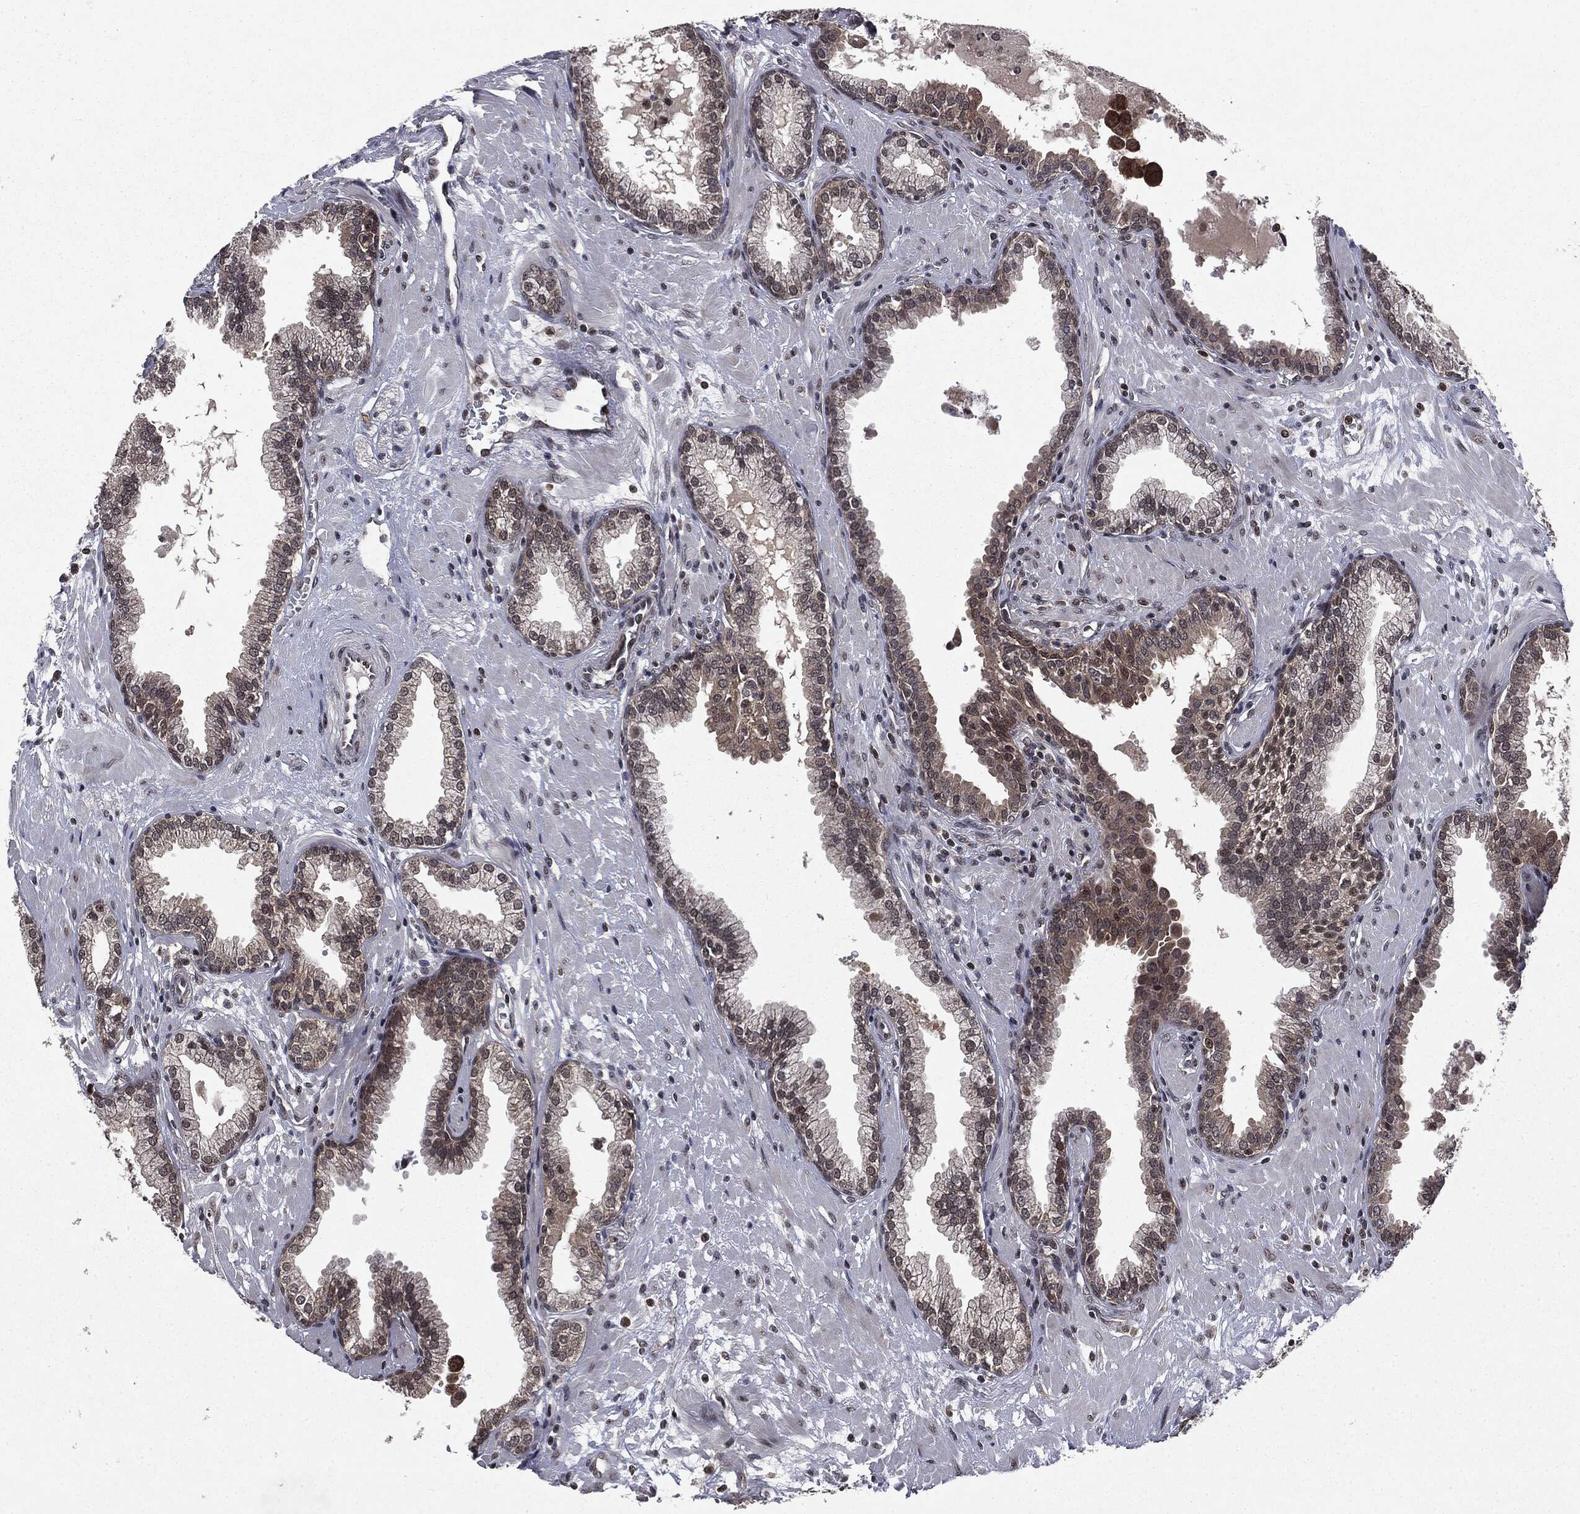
{"staining": {"intensity": "moderate", "quantity": "25%-75%", "location": "cytoplasmic/membranous,nuclear"}, "tissue": "prostate", "cell_type": "Glandular cells", "image_type": "normal", "snomed": [{"axis": "morphology", "description": "Normal tissue, NOS"}, {"axis": "topography", "description": "Prostate"}], "caption": "Human prostate stained for a protein (brown) shows moderate cytoplasmic/membranous,nuclear positive positivity in about 25%-75% of glandular cells.", "gene": "STAU2", "patient": {"sex": "male", "age": 64}}